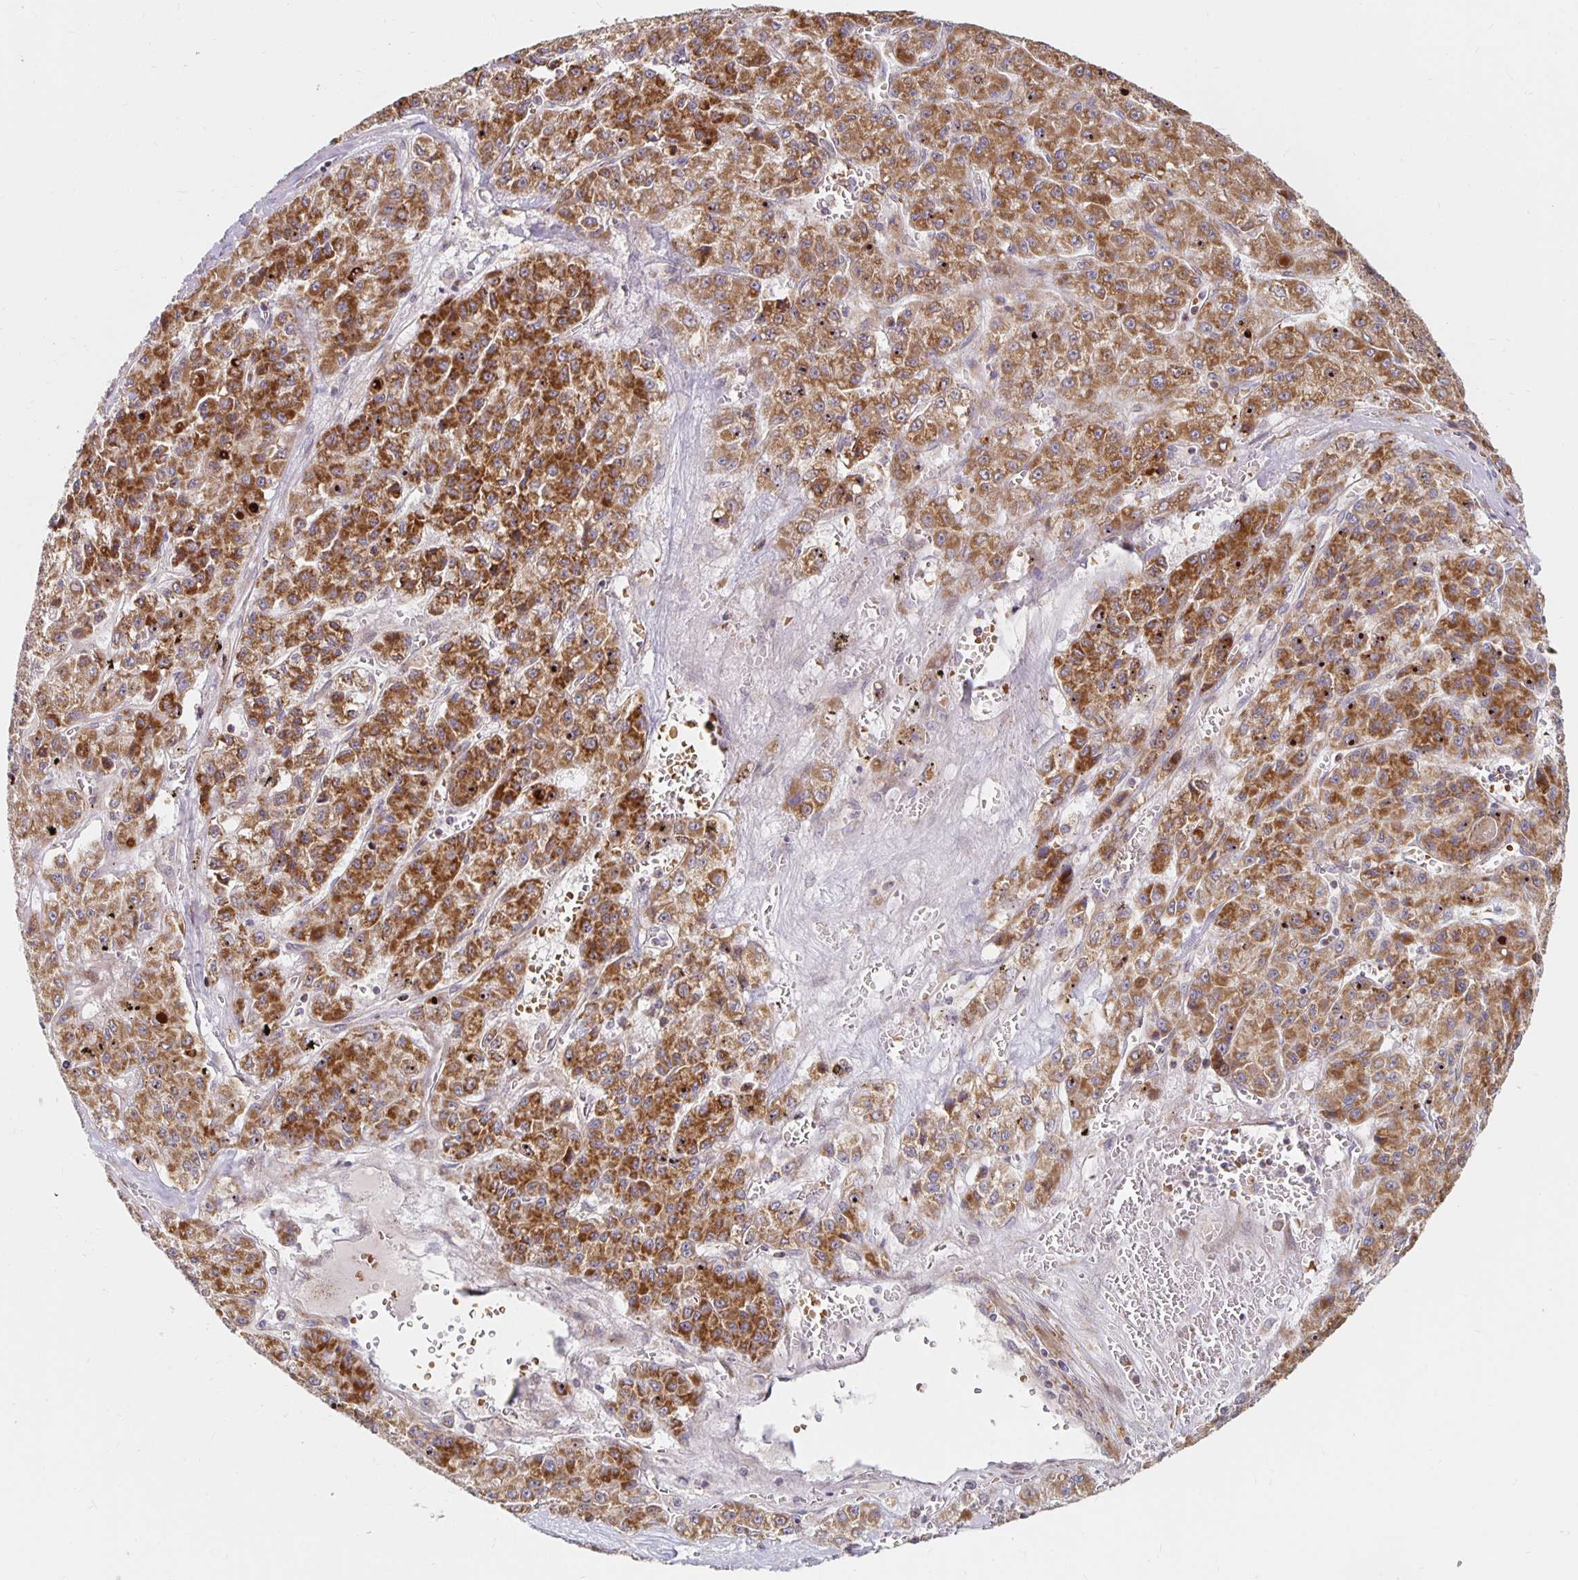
{"staining": {"intensity": "strong", "quantity": ">75%", "location": "cytoplasmic/membranous"}, "tissue": "liver cancer", "cell_type": "Tumor cells", "image_type": "cancer", "snomed": [{"axis": "morphology", "description": "Carcinoma, Hepatocellular, NOS"}, {"axis": "topography", "description": "Liver"}], "caption": "Liver cancer (hepatocellular carcinoma) stained with a protein marker shows strong staining in tumor cells.", "gene": "MRPL28", "patient": {"sex": "male", "age": 70}}